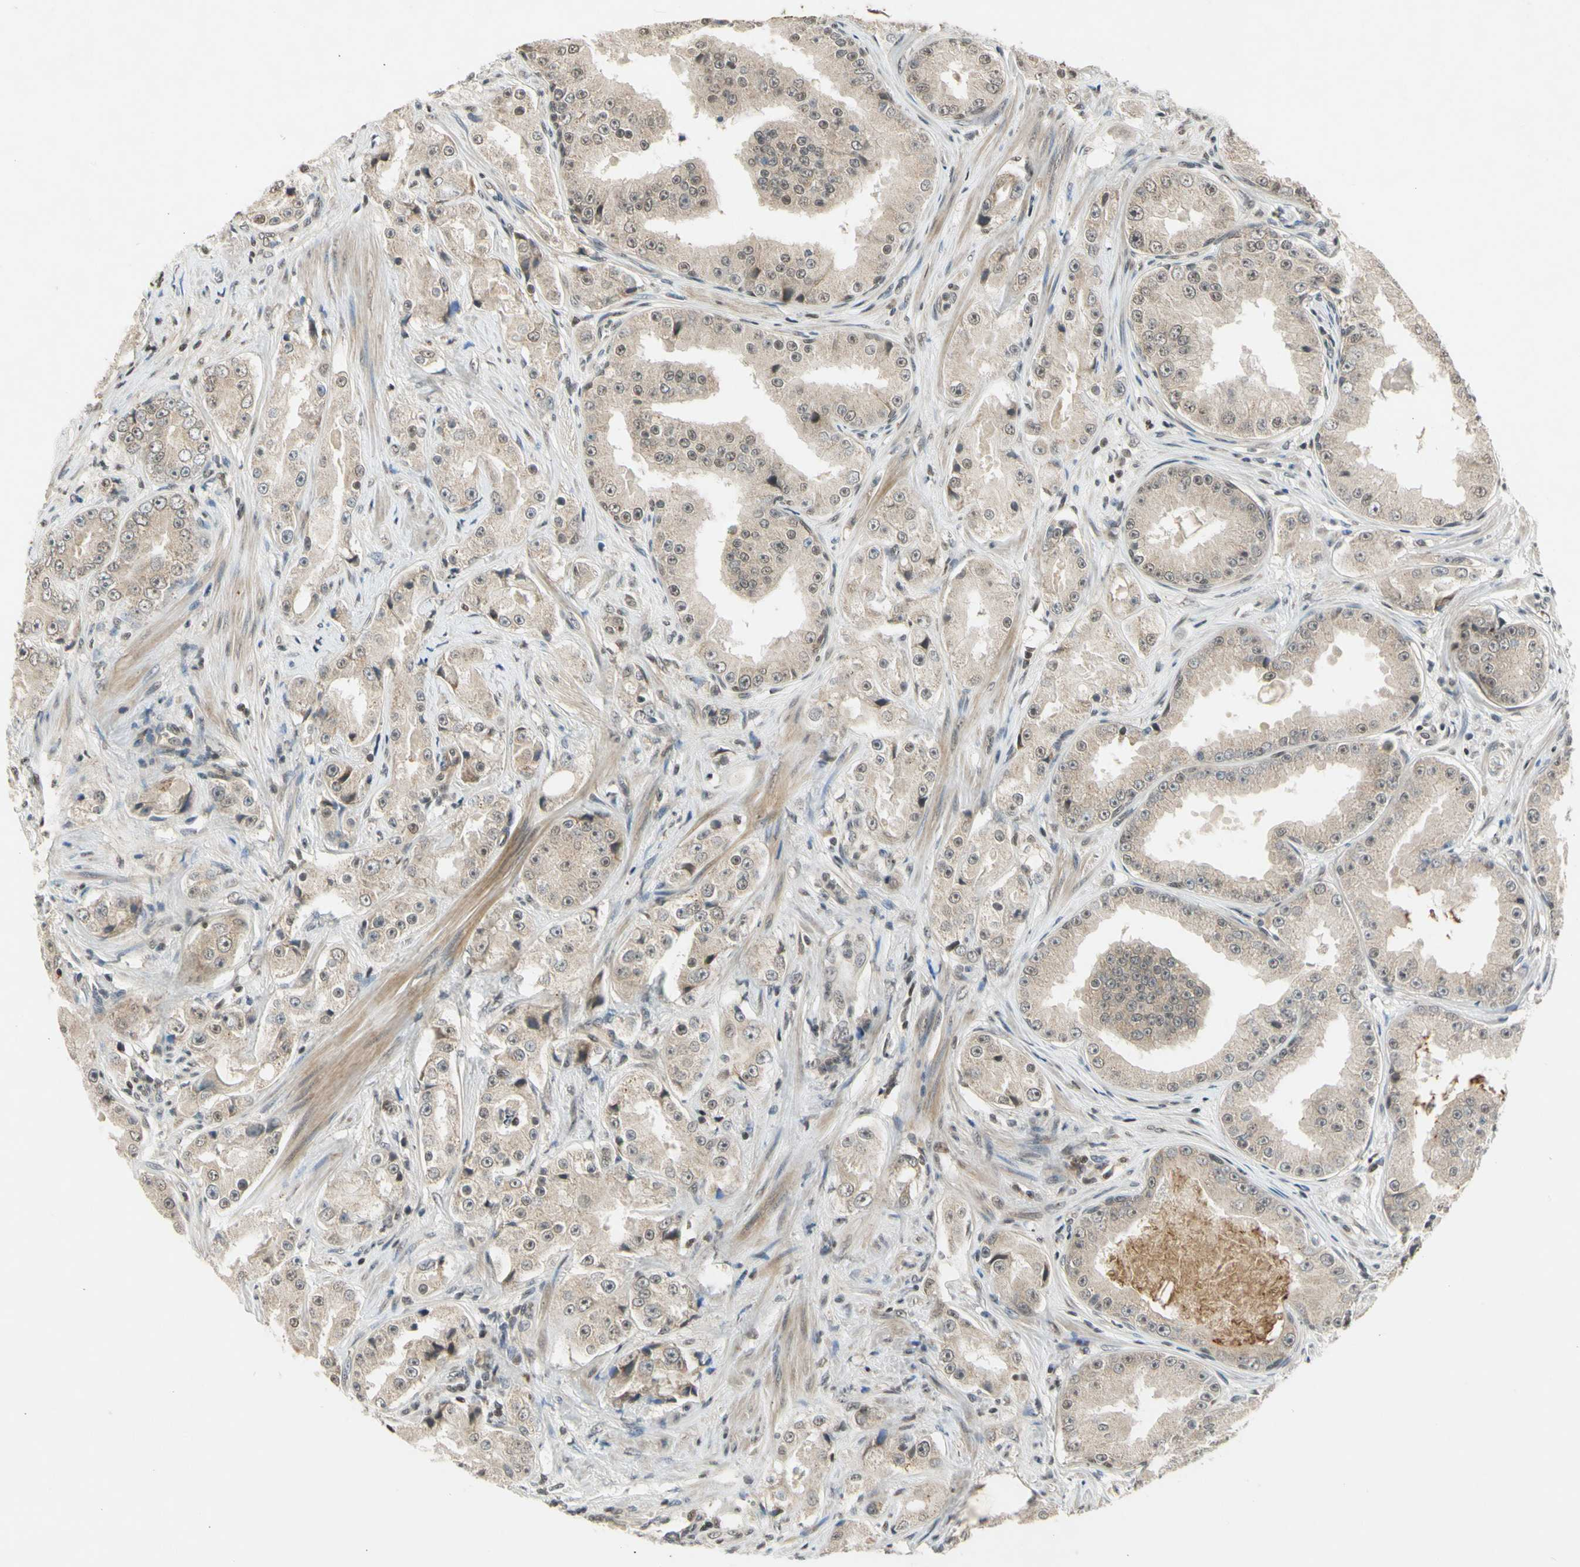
{"staining": {"intensity": "weak", "quantity": ">75%", "location": "cytoplasmic/membranous,nuclear"}, "tissue": "prostate cancer", "cell_type": "Tumor cells", "image_type": "cancer", "snomed": [{"axis": "morphology", "description": "Adenocarcinoma, High grade"}, {"axis": "topography", "description": "Prostate"}], "caption": "The photomicrograph exhibits immunohistochemical staining of prostate adenocarcinoma (high-grade). There is weak cytoplasmic/membranous and nuclear expression is seen in about >75% of tumor cells.", "gene": "EFNB2", "patient": {"sex": "male", "age": 73}}